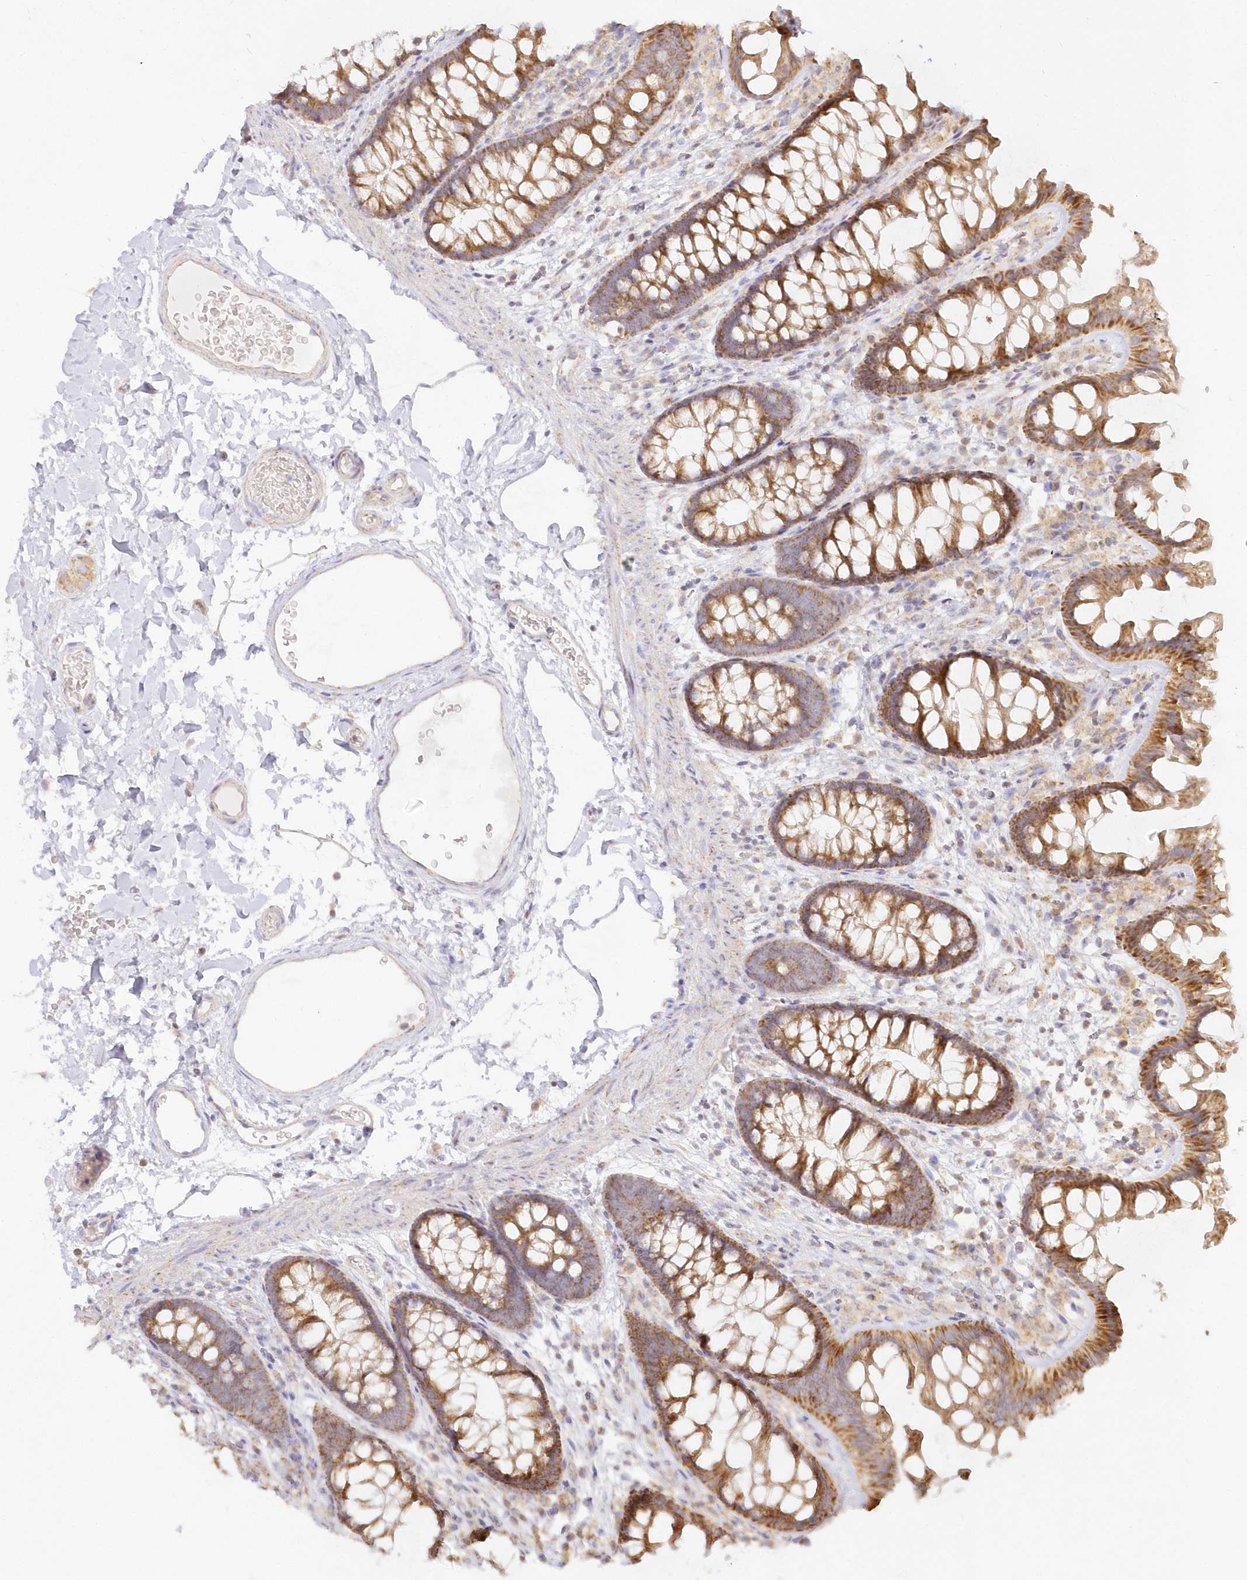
{"staining": {"intensity": "negative", "quantity": "none", "location": "none"}, "tissue": "colon", "cell_type": "Endothelial cells", "image_type": "normal", "snomed": [{"axis": "morphology", "description": "Normal tissue, NOS"}, {"axis": "topography", "description": "Colon"}], "caption": "Endothelial cells are negative for protein expression in normal human colon. The staining was performed using DAB (3,3'-diaminobenzidine) to visualize the protein expression in brown, while the nuclei were stained in blue with hematoxylin (Magnification: 20x).", "gene": "TBC1D14", "patient": {"sex": "female", "age": 62}}